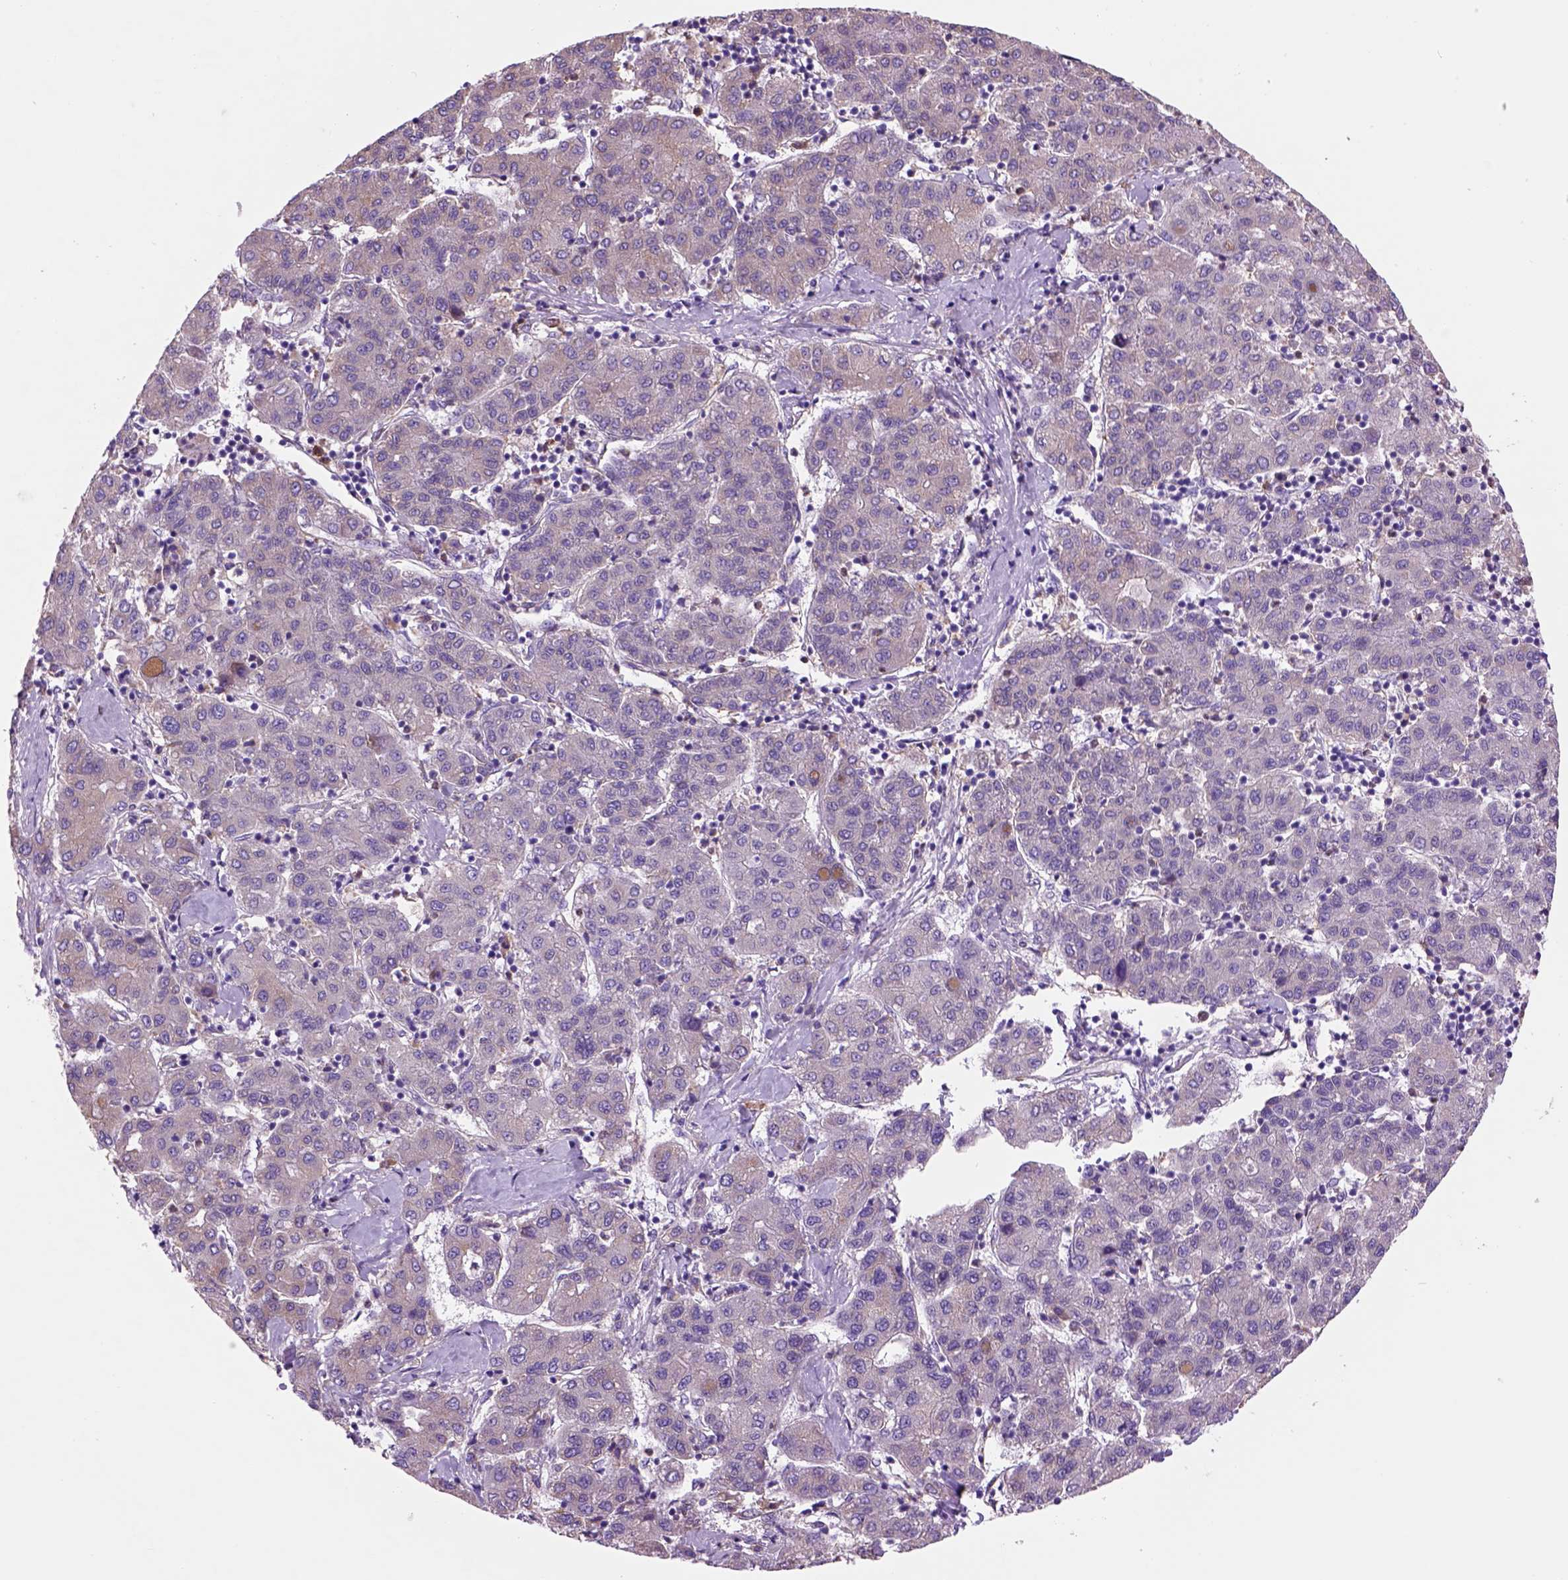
{"staining": {"intensity": "negative", "quantity": "none", "location": "none"}, "tissue": "liver cancer", "cell_type": "Tumor cells", "image_type": "cancer", "snomed": [{"axis": "morphology", "description": "Carcinoma, Hepatocellular, NOS"}, {"axis": "topography", "description": "Liver"}], "caption": "Micrograph shows no significant protein positivity in tumor cells of liver cancer (hepatocellular carcinoma).", "gene": "PIAS3", "patient": {"sex": "male", "age": 65}}